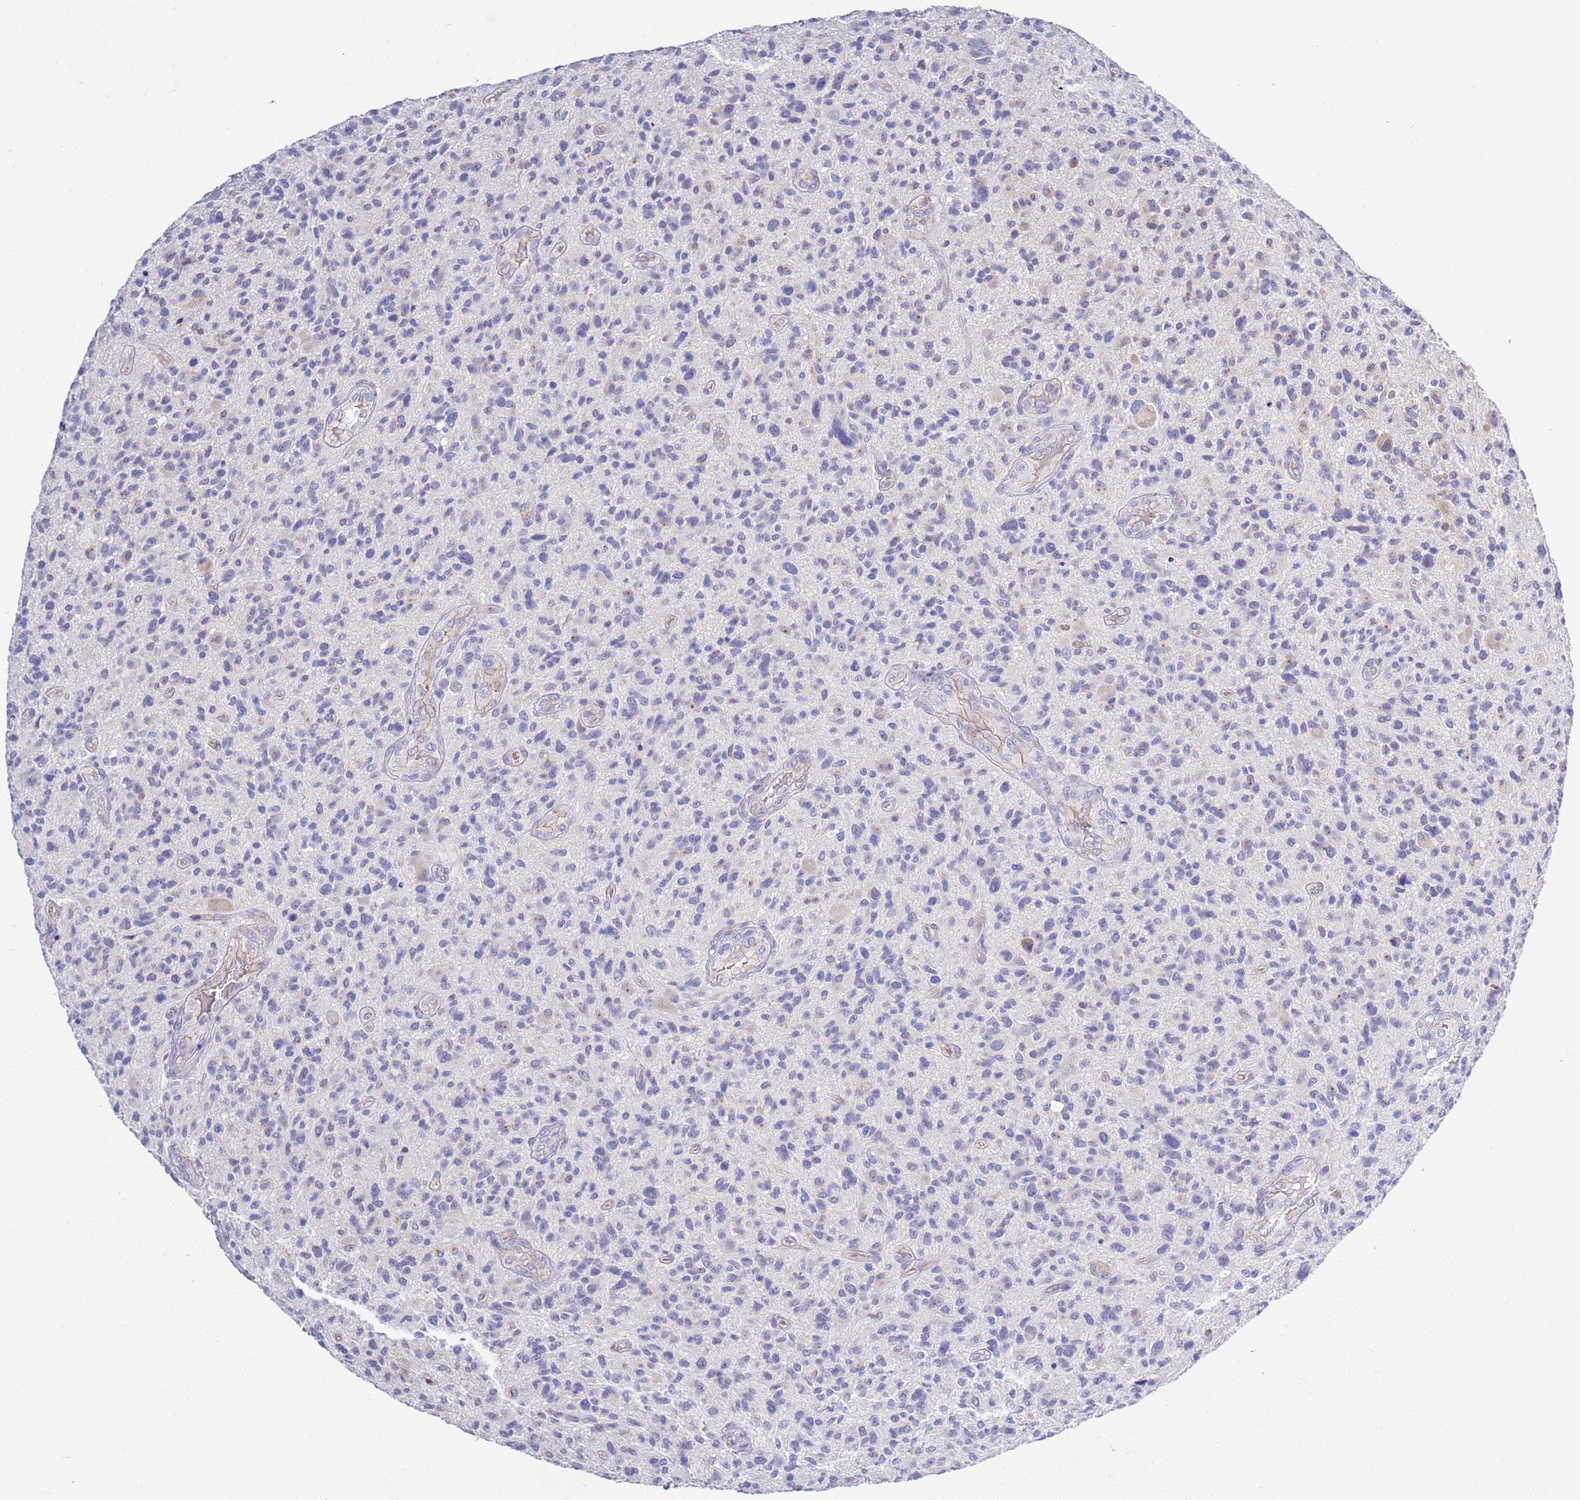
{"staining": {"intensity": "negative", "quantity": "none", "location": "none"}, "tissue": "glioma", "cell_type": "Tumor cells", "image_type": "cancer", "snomed": [{"axis": "morphology", "description": "Glioma, malignant, High grade"}, {"axis": "topography", "description": "Brain"}], "caption": "This is a micrograph of immunohistochemistry staining of malignant glioma (high-grade), which shows no staining in tumor cells. (DAB (3,3'-diaminobenzidine) immunohistochemistry, high magnification).", "gene": "BRMS1L", "patient": {"sex": "male", "age": 47}}